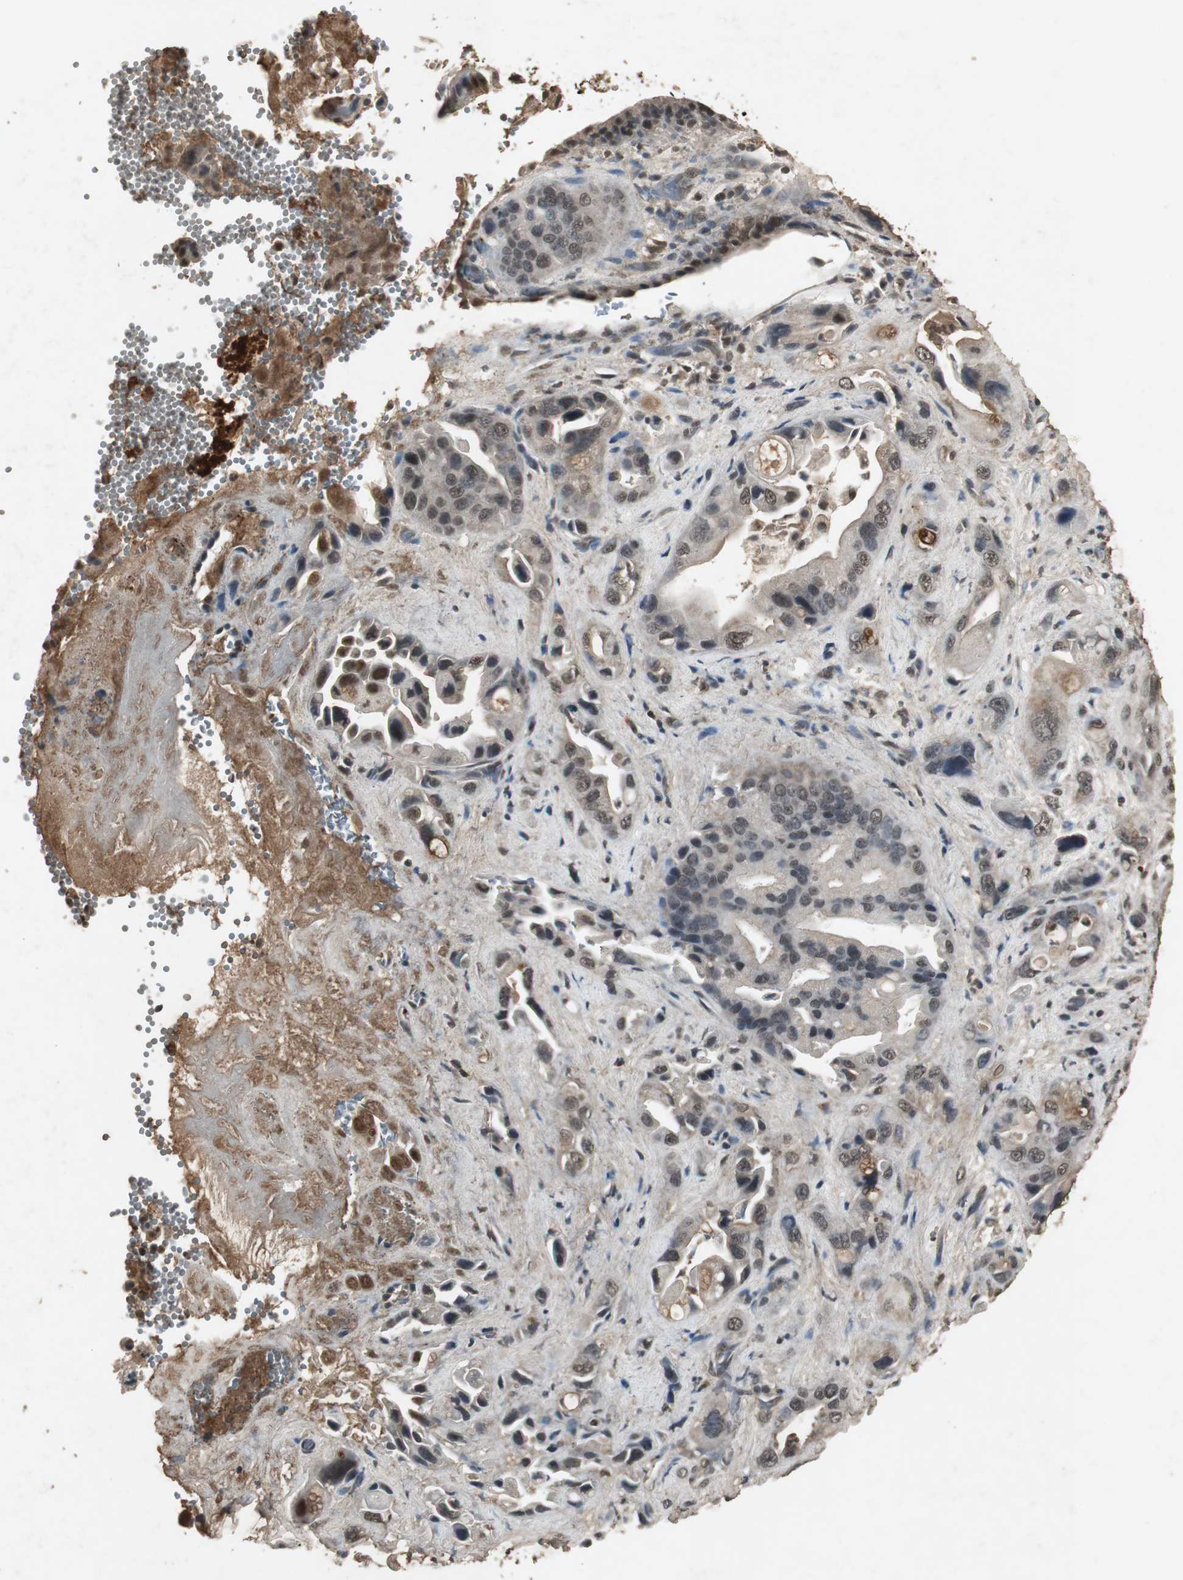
{"staining": {"intensity": "moderate", "quantity": ">75%", "location": "cytoplasmic/membranous,nuclear"}, "tissue": "pancreatic cancer", "cell_type": "Tumor cells", "image_type": "cancer", "snomed": [{"axis": "morphology", "description": "Adenocarcinoma, NOS"}, {"axis": "topography", "description": "Pancreas"}], "caption": "IHC (DAB) staining of human pancreatic cancer displays moderate cytoplasmic/membranous and nuclear protein positivity in about >75% of tumor cells. (brown staining indicates protein expression, while blue staining denotes nuclei).", "gene": "EMX1", "patient": {"sex": "female", "age": 77}}